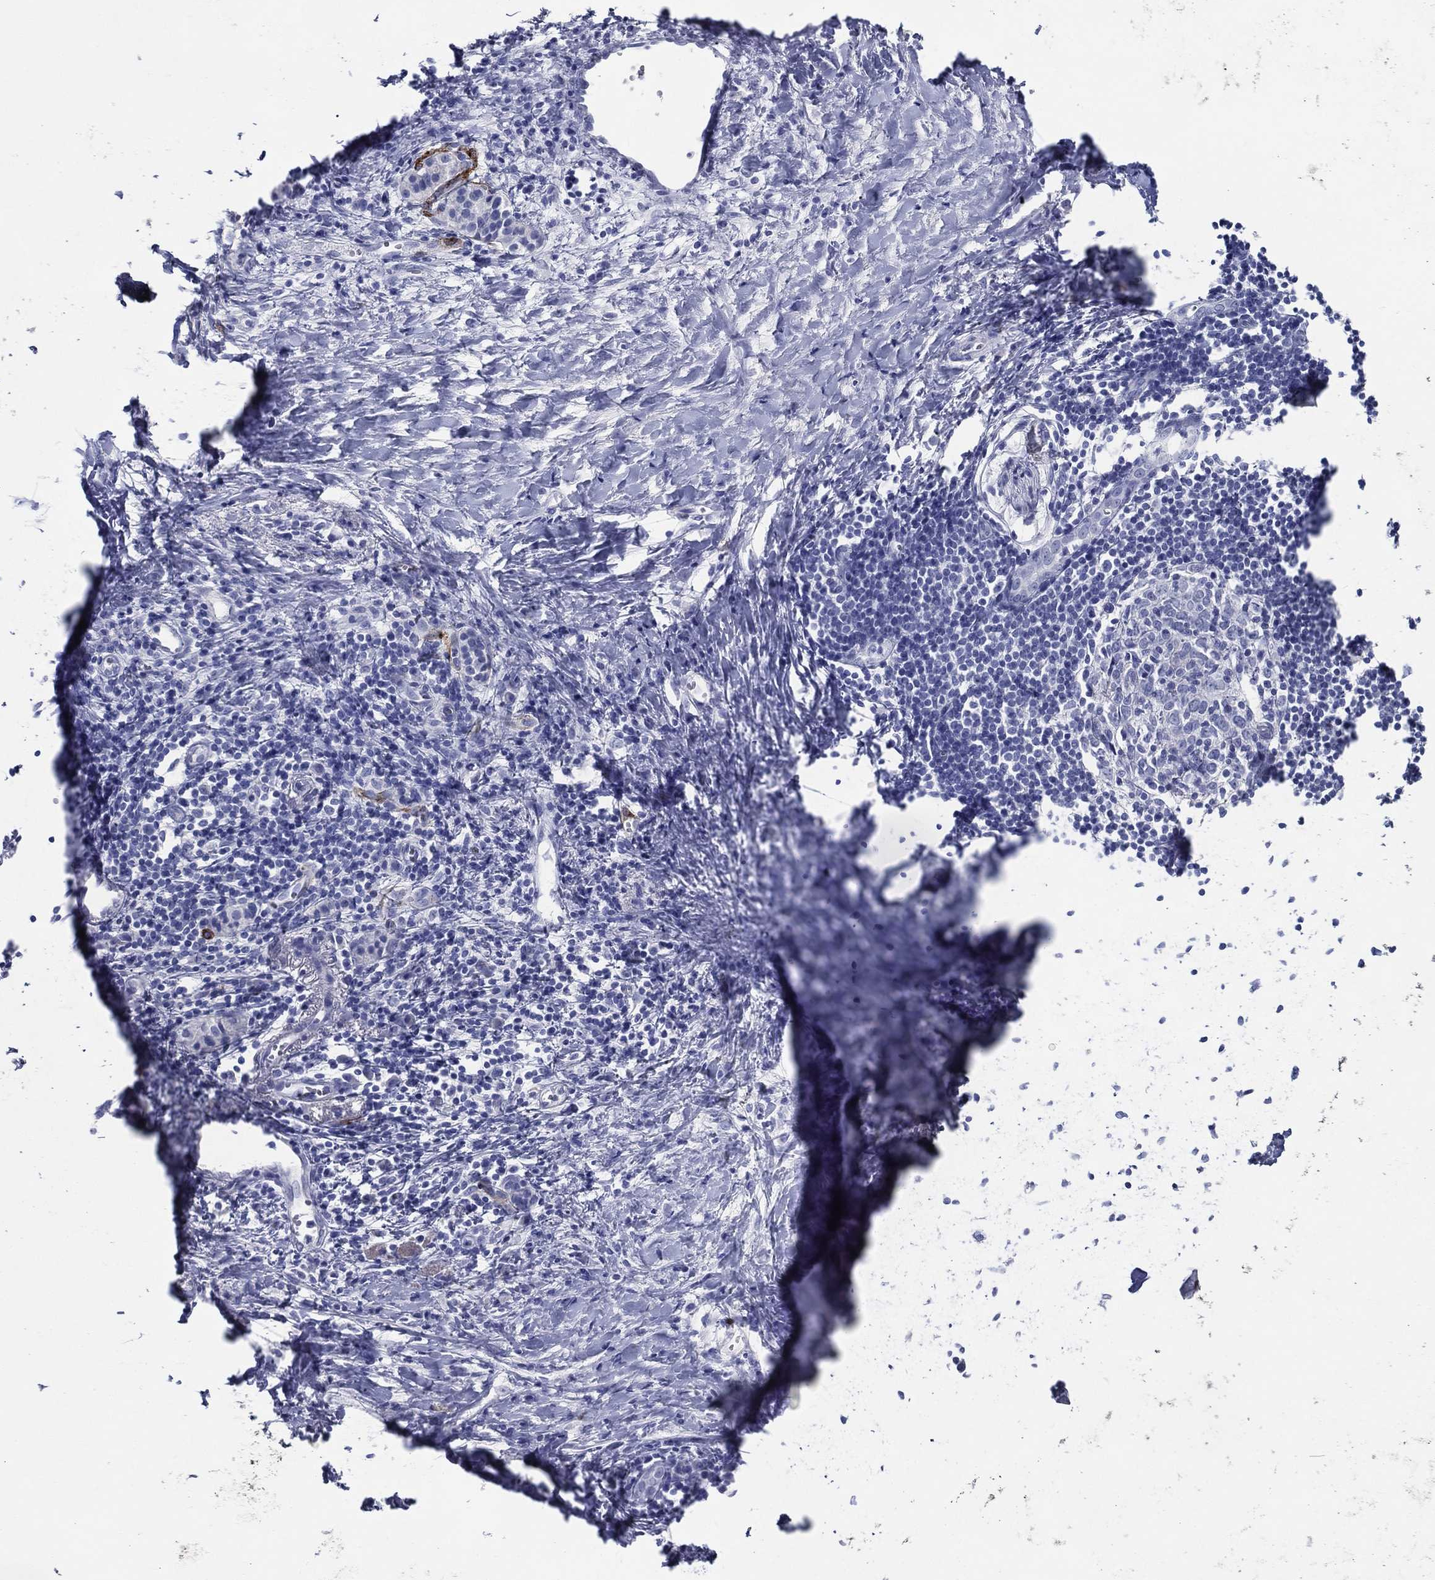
{"staining": {"intensity": "negative", "quantity": "none", "location": "none"}, "tissue": "adipose tissue", "cell_type": "Adipocytes", "image_type": "normal", "snomed": [{"axis": "morphology", "description": "Normal tissue, NOS"}, {"axis": "morphology", "description": "Adenocarcinoma, NOS"}, {"axis": "topography", "description": "Pancreas"}, {"axis": "topography", "description": "Peripheral nerve tissue"}], "caption": "This is an immunohistochemistry micrograph of unremarkable human adipose tissue. There is no staining in adipocytes.", "gene": "ACE2", "patient": {"sex": "male", "age": 61}}